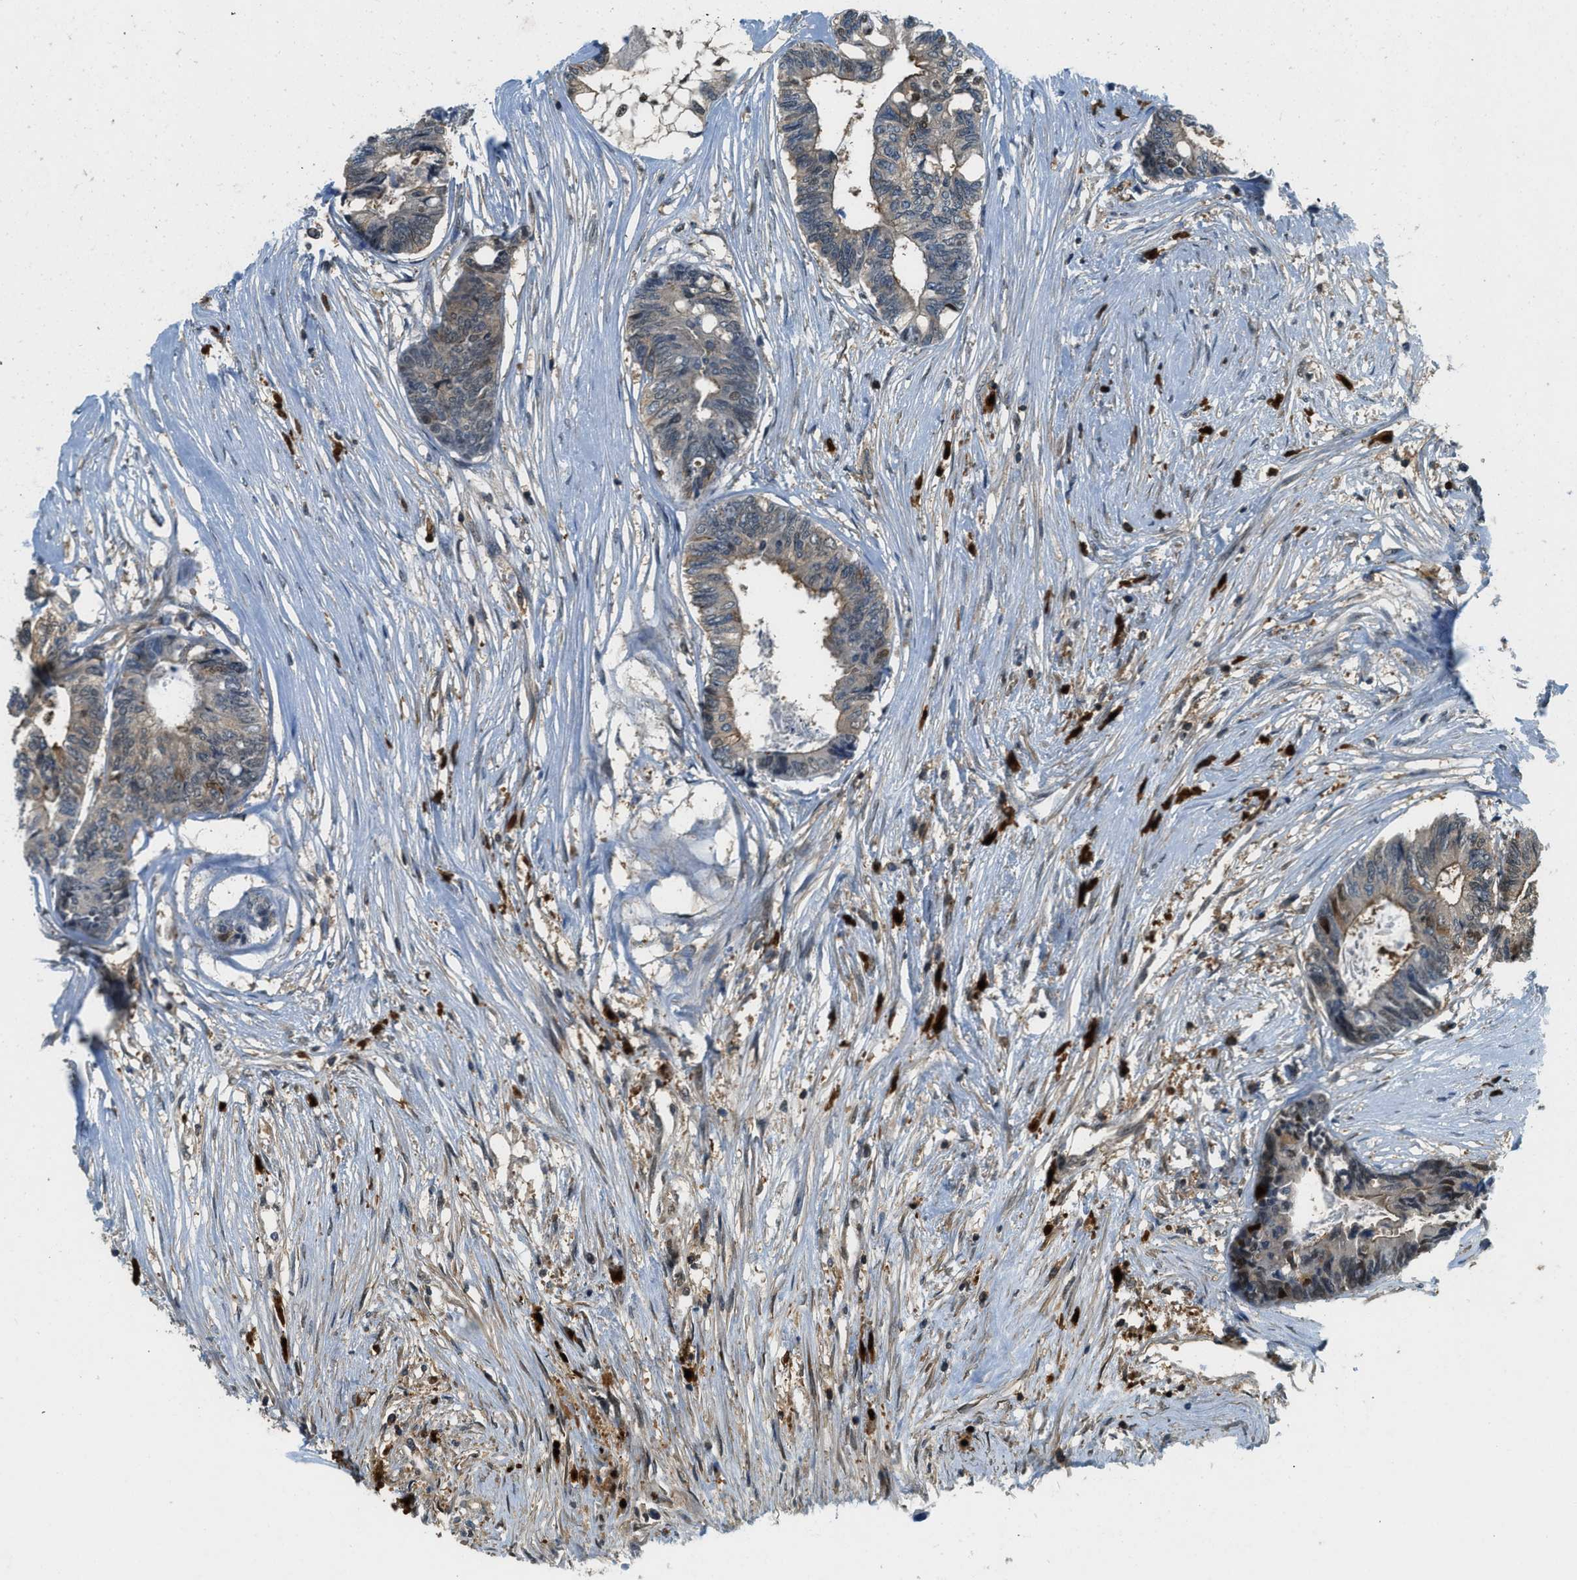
{"staining": {"intensity": "weak", "quantity": ">75%", "location": "cytoplasmic/membranous,nuclear"}, "tissue": "colorectal cancer", "cell_type": "Tumor cells", "image_type": "cancer", "snomed": [{"axis": "morphology", "description": "Adenocarcinoma, NOS"}, {"axis": "topography", "description": "Rectum"}], "caption": "This micrograph exhibits colorectal cancer (adenocarcinoma) stained with immunohistochemistry (IHC) to label a protein in brown. The cytoplasmic/membranous and nuclear of tumor cells show weak positivity for the protein. Nuclei are counter-stained blue.", "gene": "GMPPB", "patient": {"sex": "male", "age": 63}}